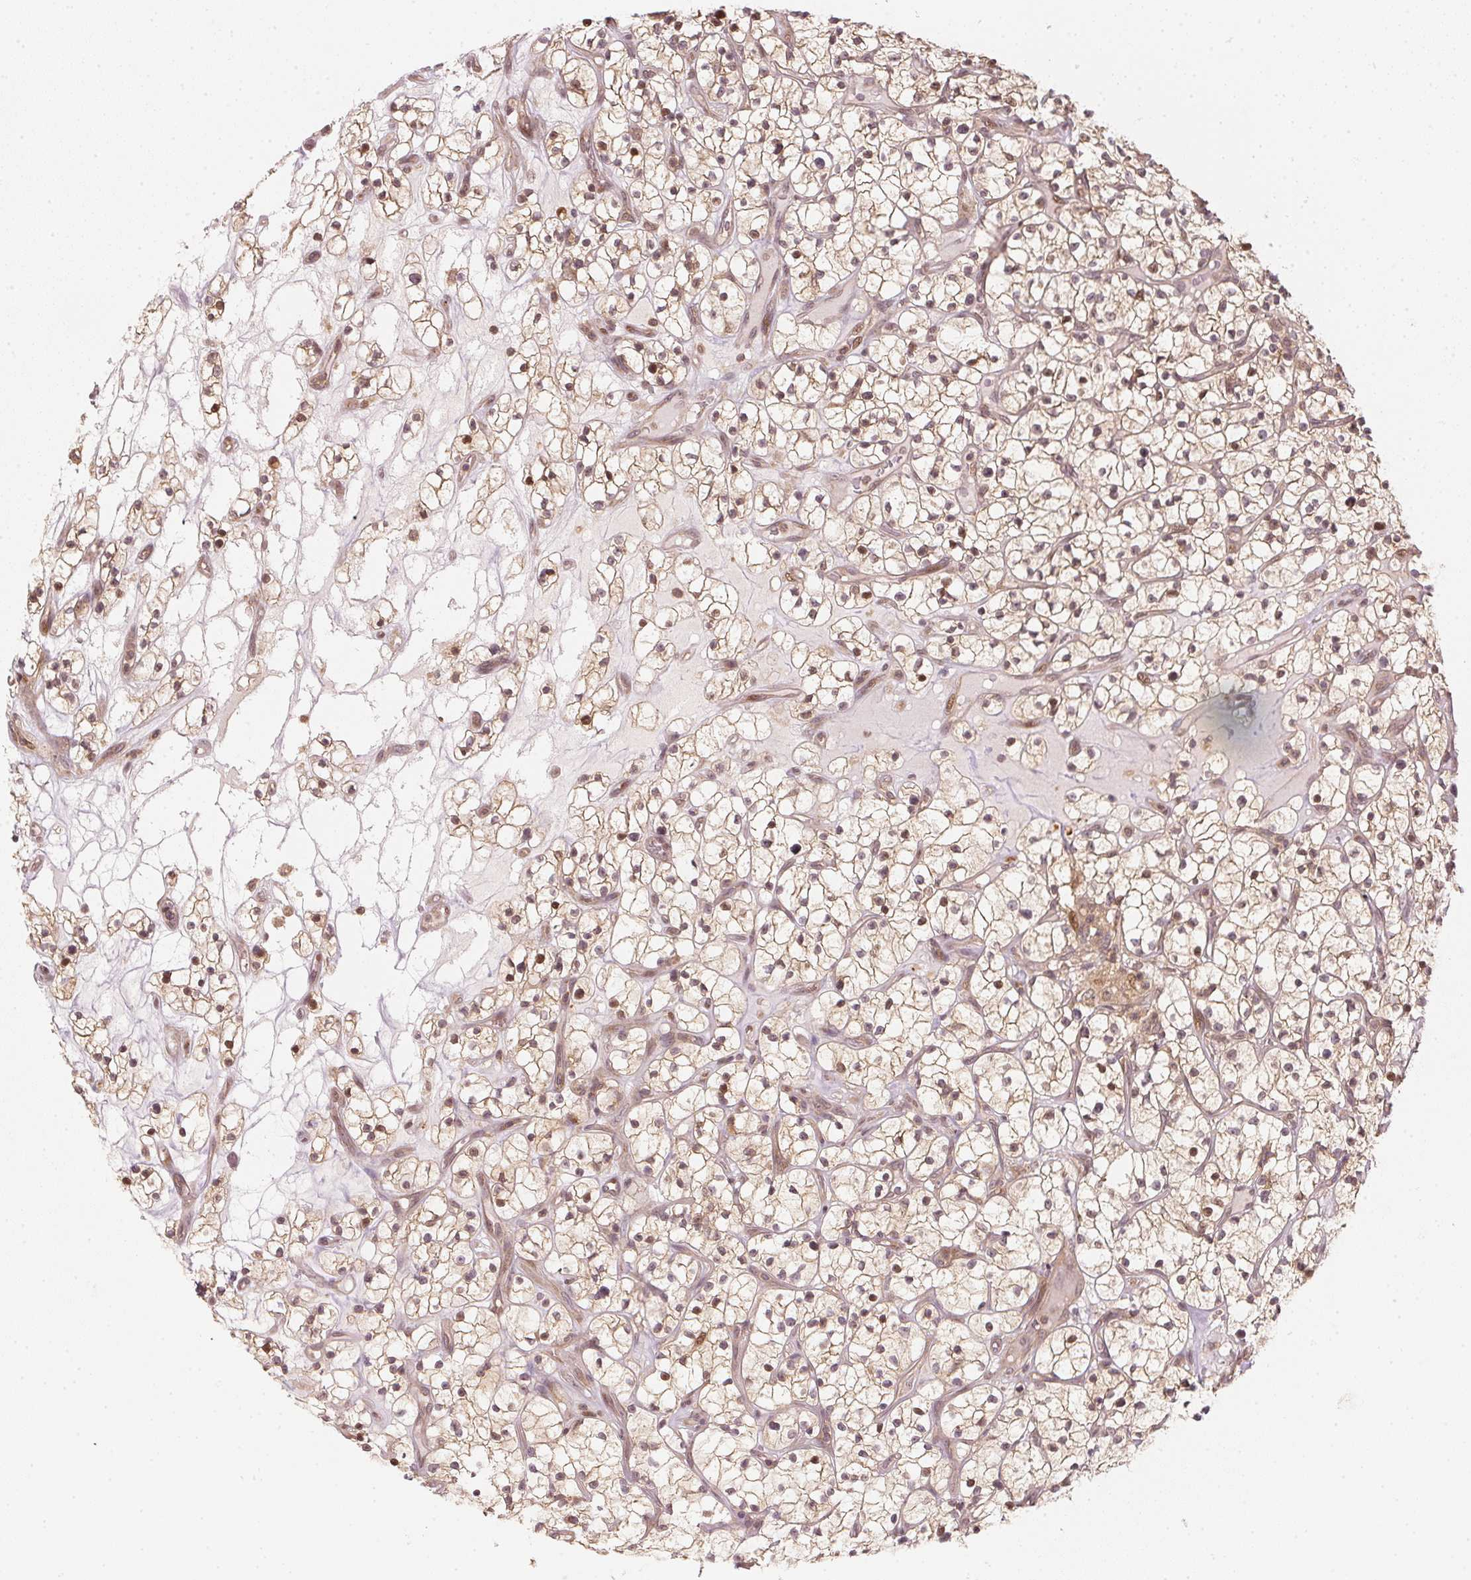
{"staining": {"intensity": "weak", "quantity": ">75%", "location": "cytoplasmic/membranous,nuclear"}, "tissue": "renal cancer", "cell_type": "Tumor cells", "image_type": "cancer", "snomed": [{"axis": "morphology", "description": "Adenocarcinoma, NOS"}, {"axis": "topography", "description": "Kidney"}], "caption": "The image reveals staining of adenocarcinoma (renal), revealing weak cytoplasmic/membranous and nuclear protein staining (brown color) within tumor cells.", "gene": "UBE2L3", "patient": {"sex": "female", "age": 64}}